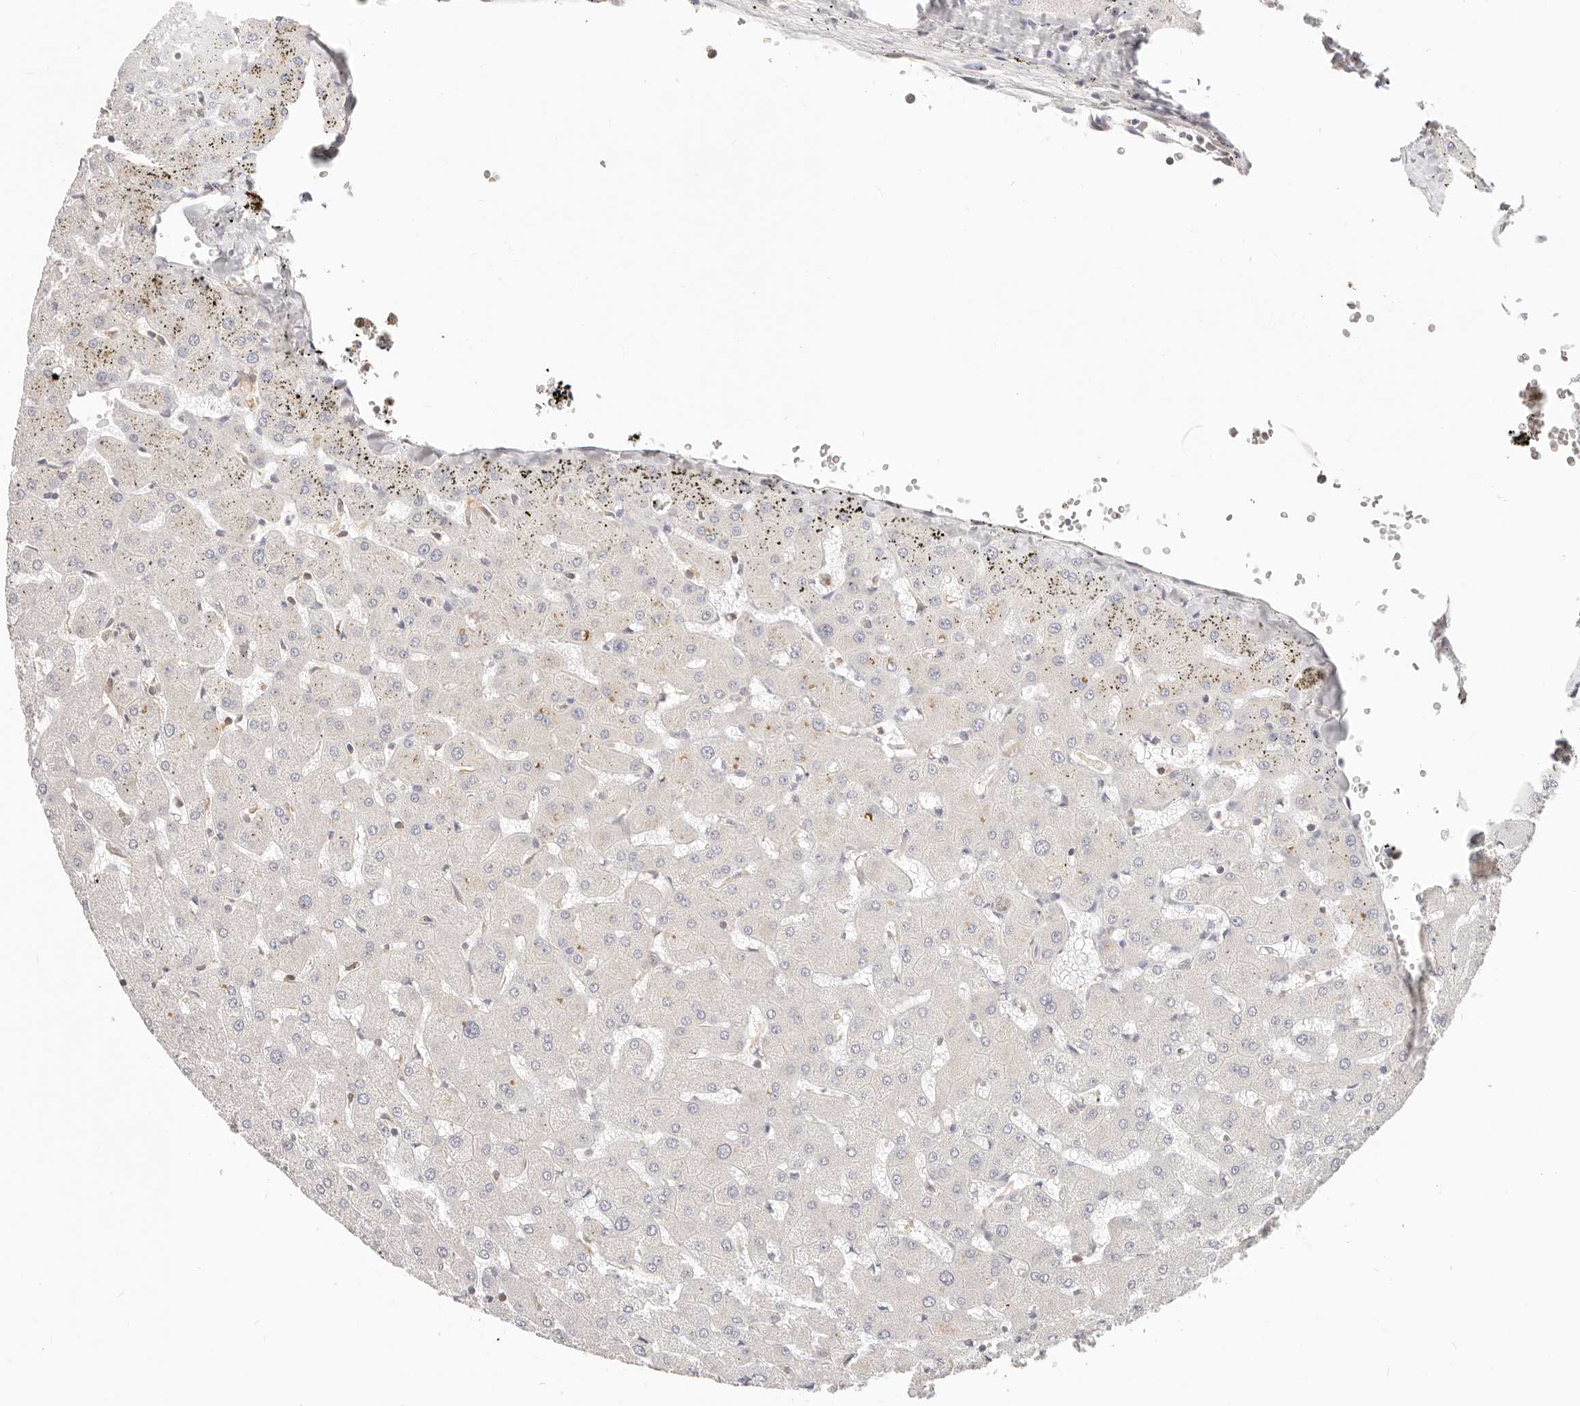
{"staining": {"intensity": "weak", "quantity": "25%-75%", "location": "cytoplasmic/membranous"}, "tissue": "liver", "cell_type": "Cholangiocytes", "image_type": "normal", "snomed": [{"axis": "morphology", "description": "Normal tissue, NOS"}, {"axis": "topography", "description": "Liver"}], "caption": "The histopathology image exhibits a brown stain indicating the presence of a protein in the cytoplasmic/membranous of cholangiocytes in liver. (IHC, brightfield microscopy, high magnification).", "gene": "DTNBP1", "patient": {"sex": "female", "age": 63}}